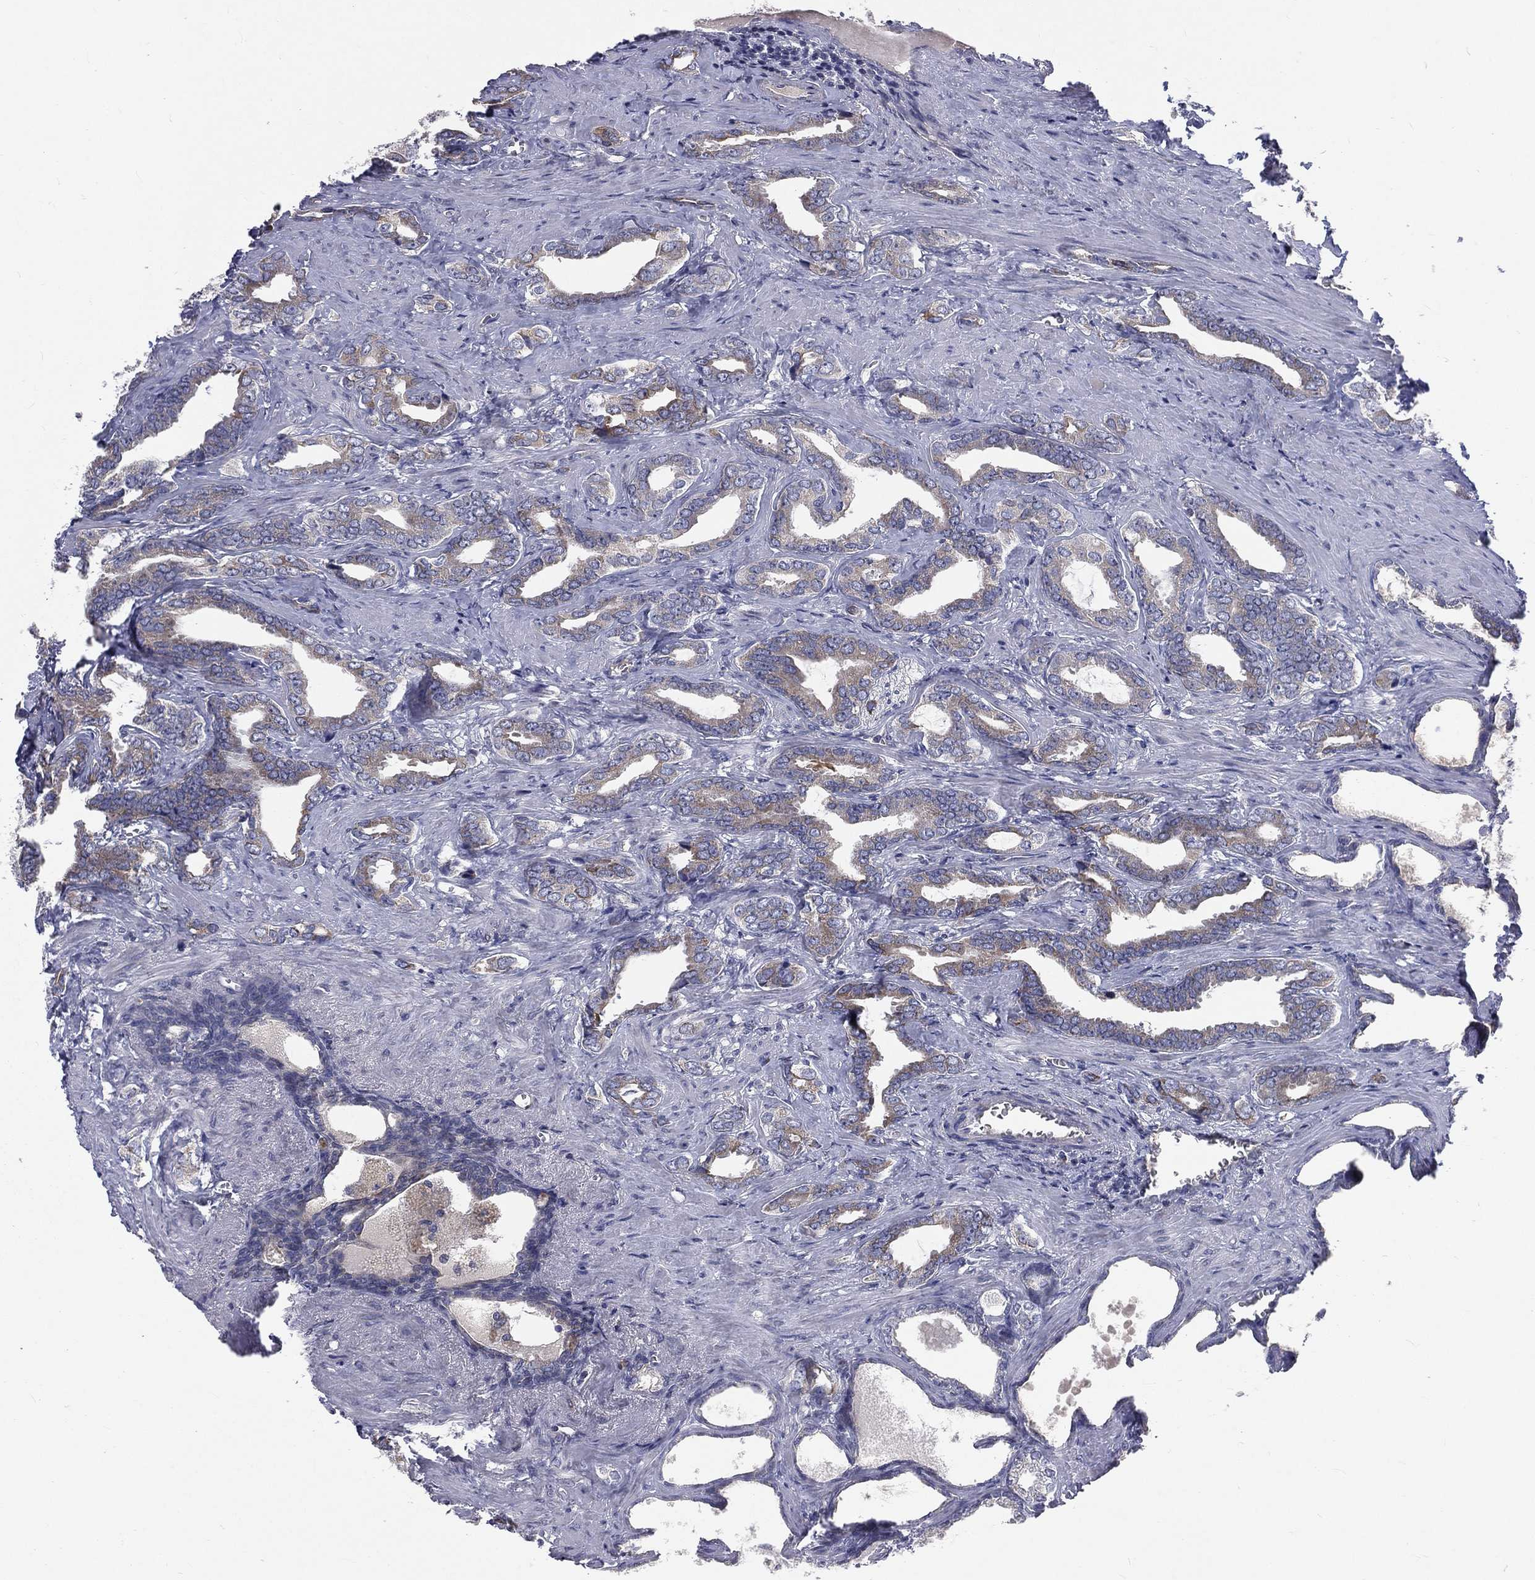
{"staining": {"intensity": "weak", "quantity": "25%-75%", "location": "cytoplasmic/membranous"}, "tissue": "prostate cancer", "cell_type": "Tumor cells", "image_type": "cancer", "snomed": [{"axis": "morphology", "description": "Adenocarcinoma, NOS"}, {"axis": "topography", "description": "Prostate"}], "caption": "DAB immunohistochemical staining of prostate adenocarcinoma exhibits weak cytoplasmic/membranous protein positivity in approximately 25%-75% of tumor cells. (Brightfield microscopy of DAB IHC at high magnification).", "gene": "GPD1", "patient": {"sex": "male", "age": 66}}